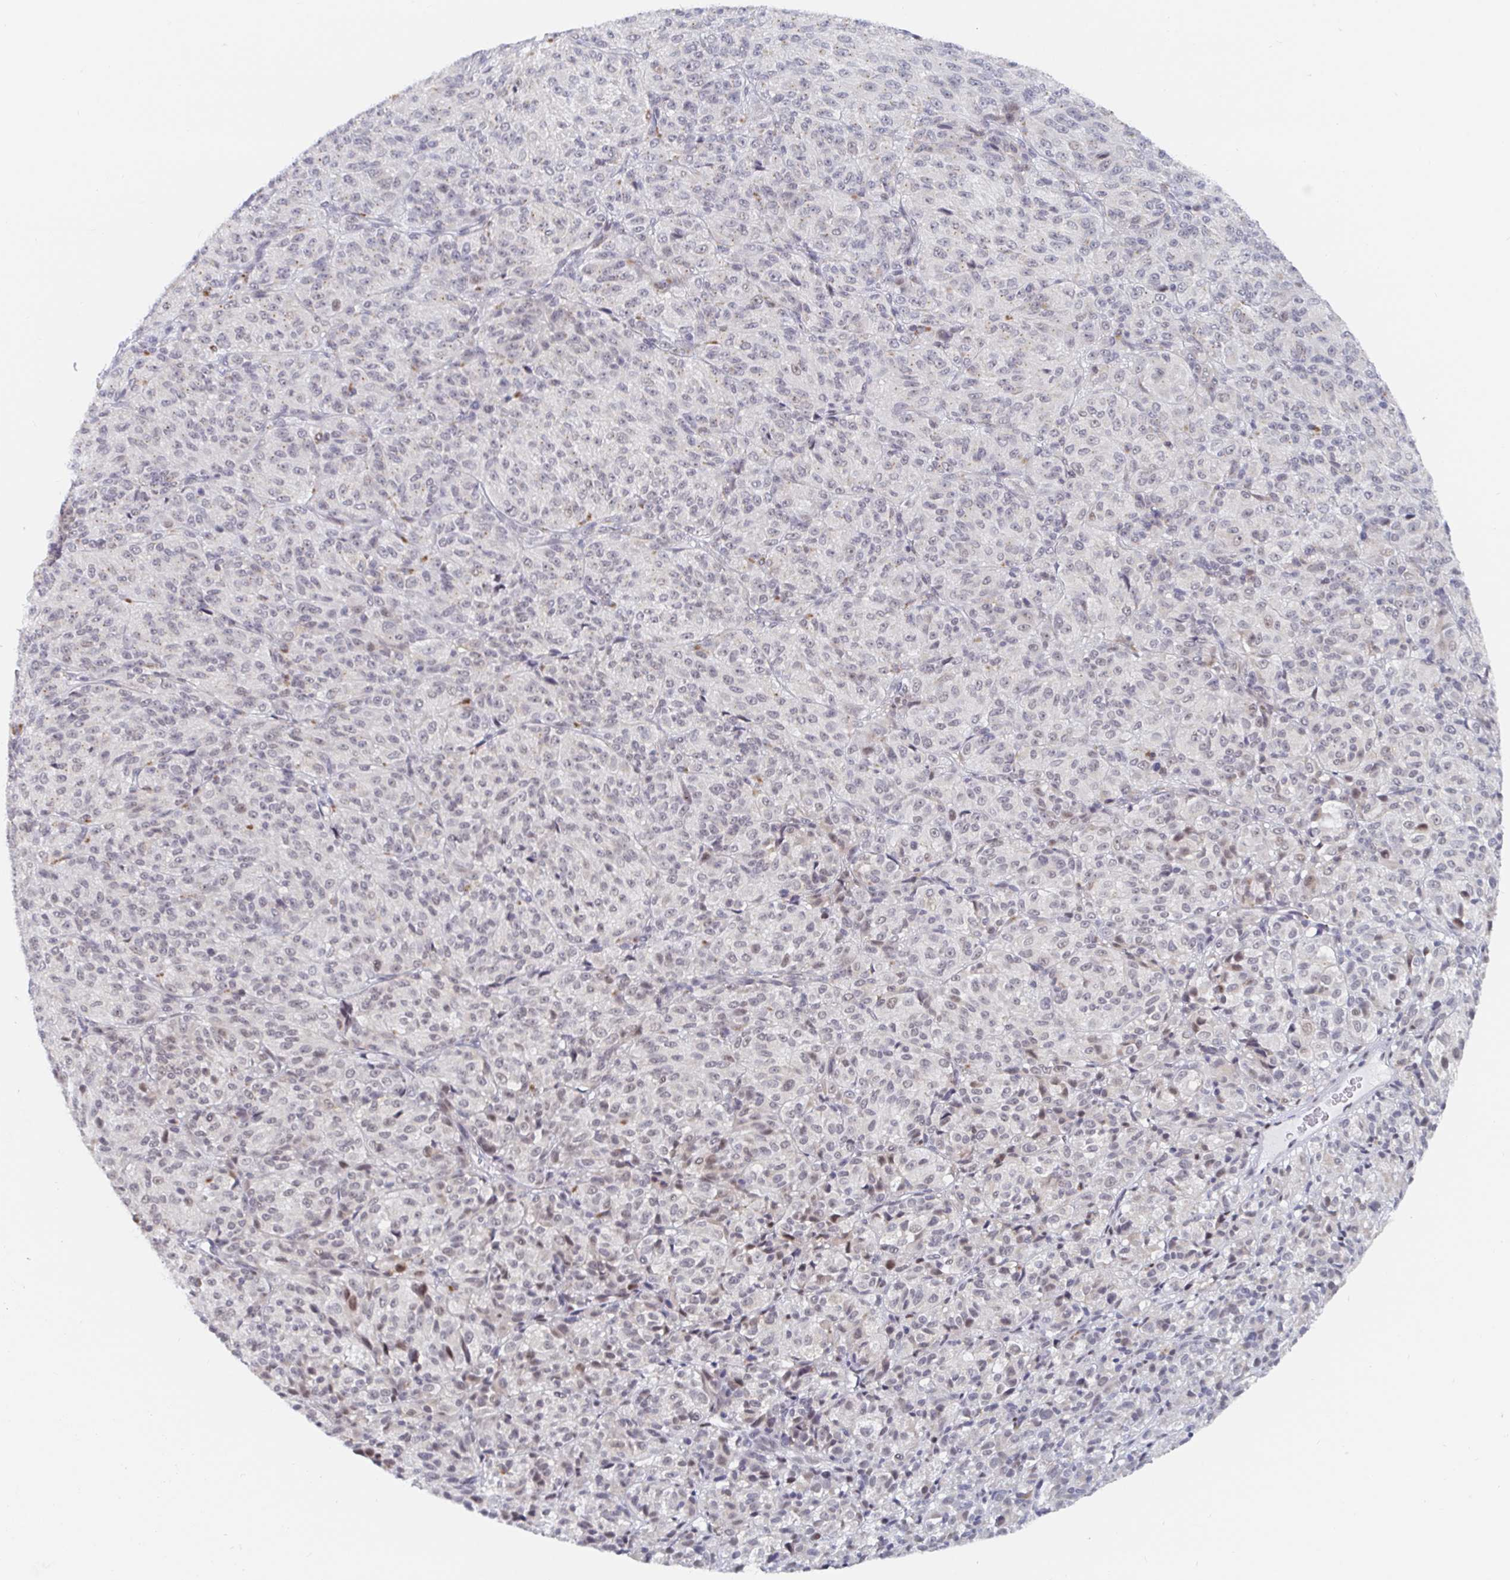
{"staining": {"intensity": "negative", "quantity": "none", "location": "none"}, "tissue": "melanoma", "cell_type": "Tumor cells", "image_type": "cancer", "snomed": [{"axis": "morphology", "description": "Malignant melanoma, Metastatic site"}, {"axis": "topography", "description": "Brain"}], "caption": "Image shows no significant protein expression in tumor cells of malignant melanoma (metastatic site). (Brightfield microscopy of DAB (3,3'-diaminobenzidine) IHC at high magnification).", "gene": "CHD2", "patient": {"sex": "female", "age": 56}}